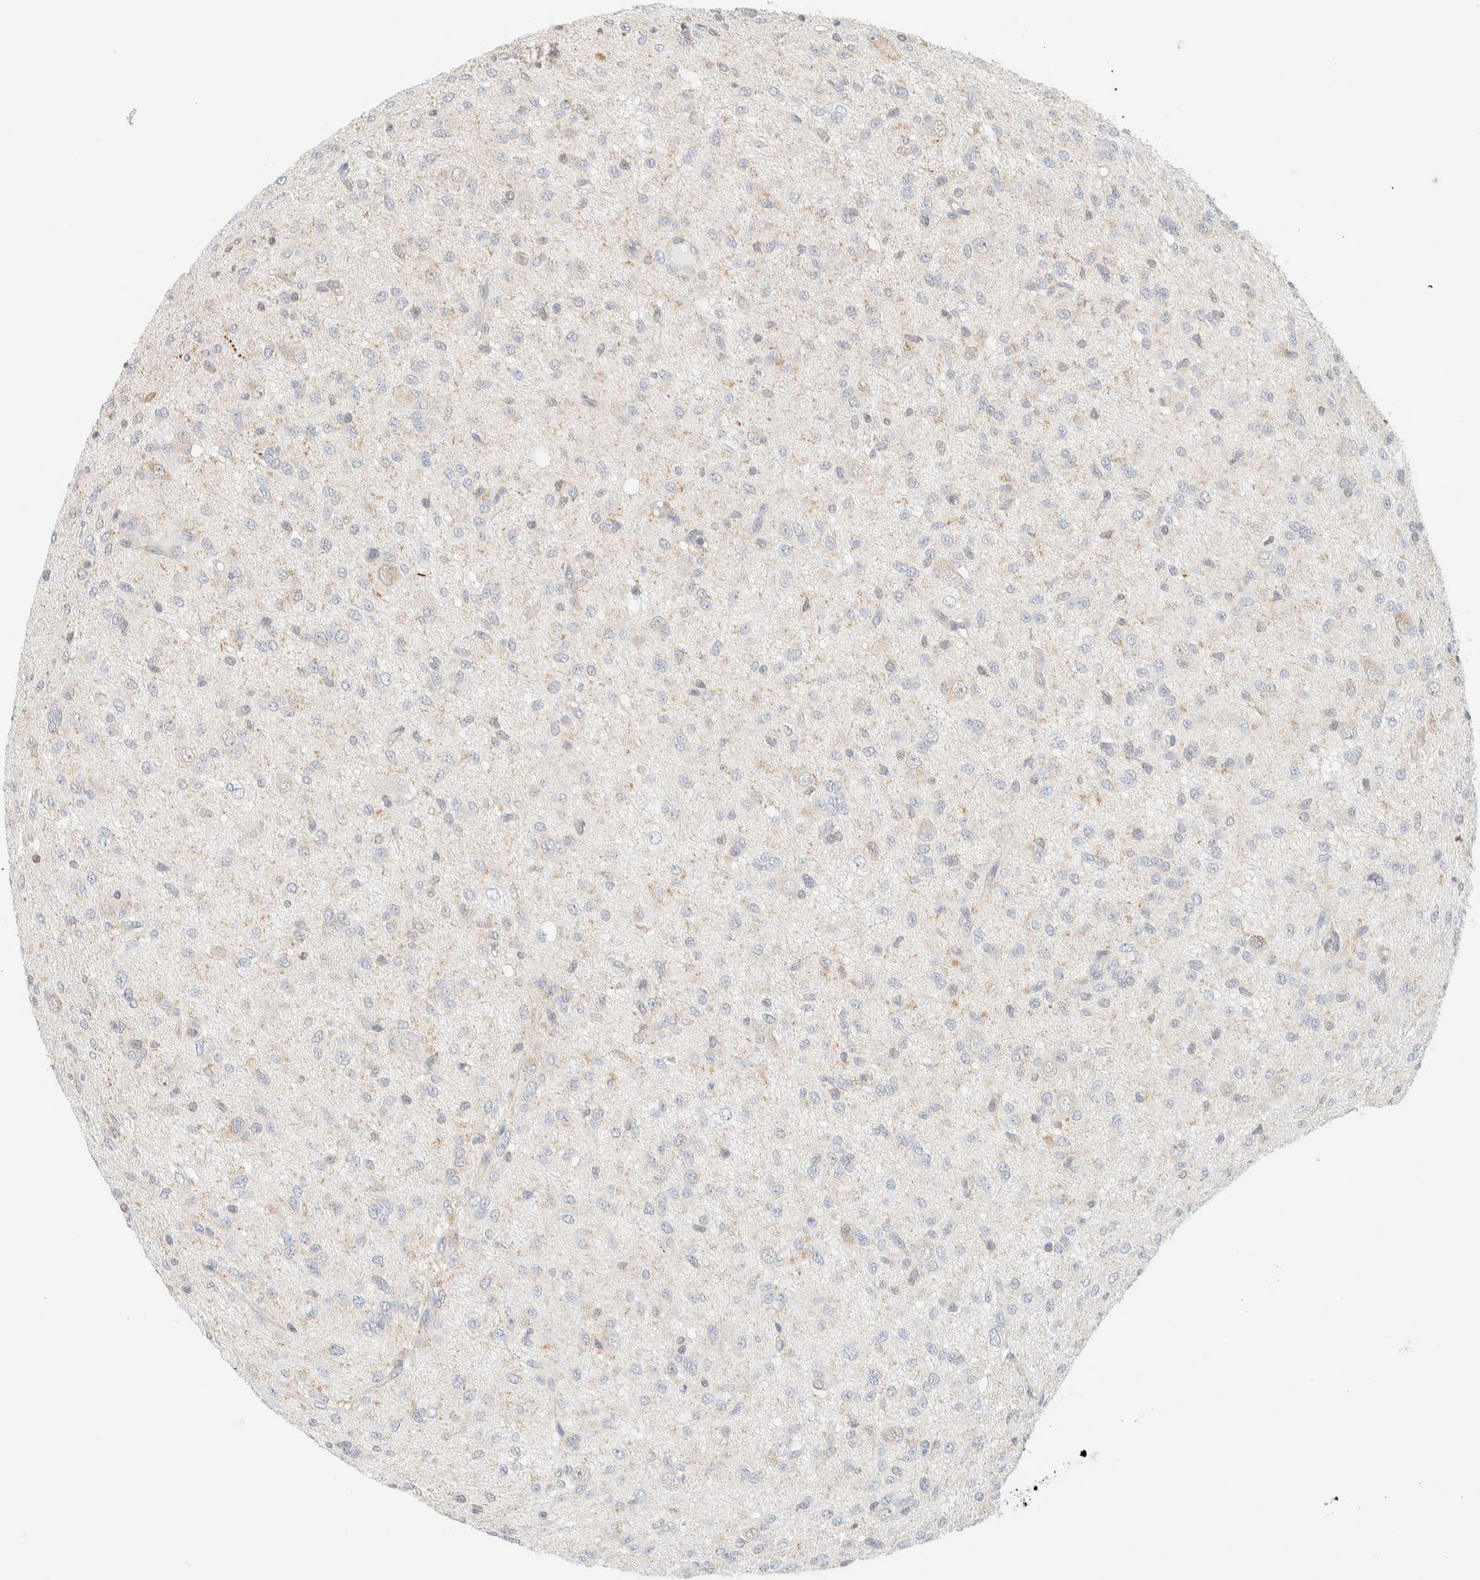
{"staining": {"intensity": "weak", "quantity": "<25%", "location": "cytoplasmic/membranous"}, "tissue": "glioma", "cell_type": "Tumor cells", "image_type": "cancer", "snomed": [{"axis": "morphology", "description": "Glioma, malignant, High grade"}, {"axis": "topography", "description": "Brain"}], "caption": "This is an immunohistochemistry histopathology image of human glioma. There is no expression in tumor cells.", "gene": "TBC1D8B", "patient": {"sex": "female", "age": 59}}